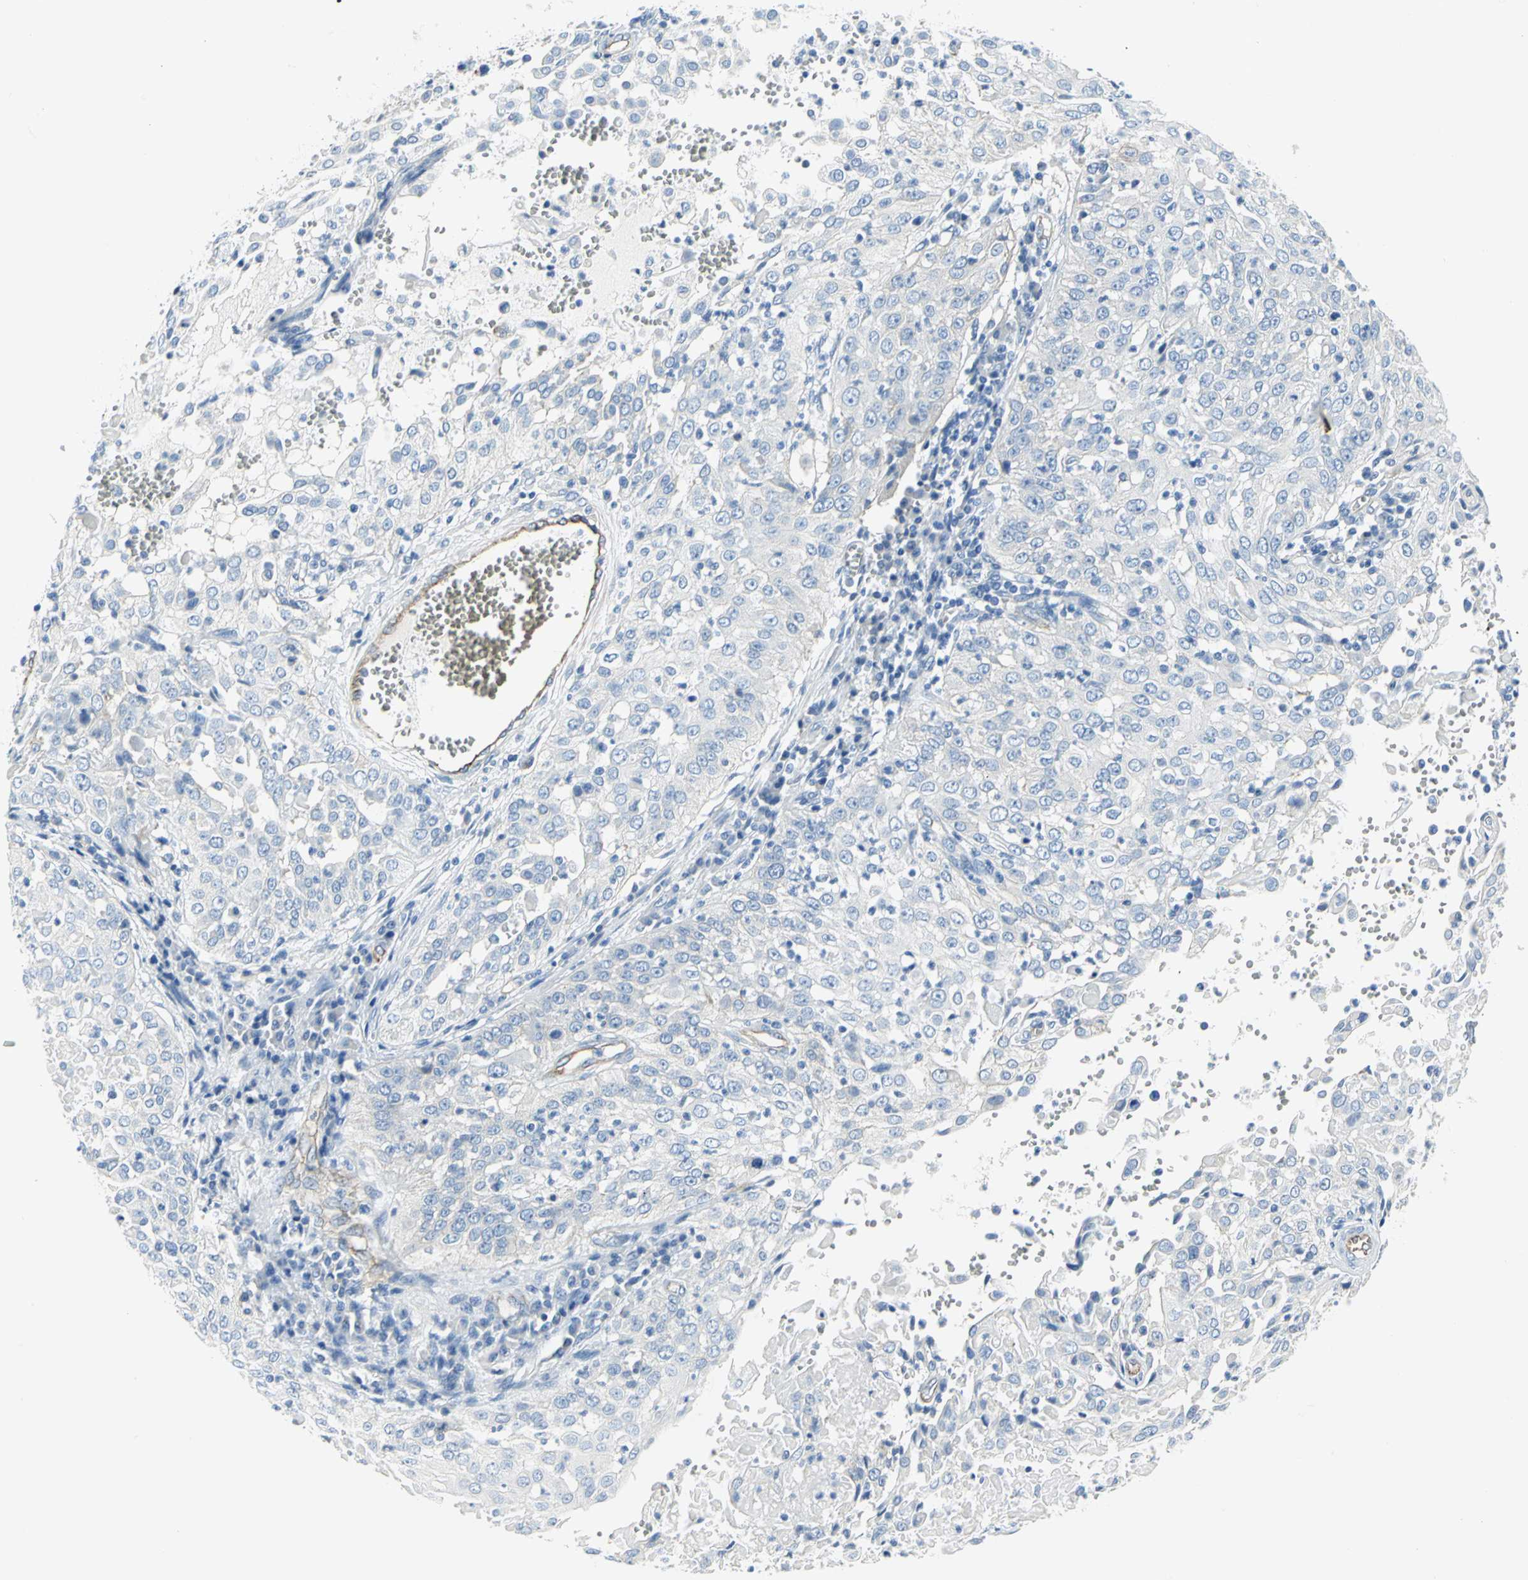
{"staining": {"intensity": "negative", "quantity": "none", "location": "none"}, "tissue": "cervical cancer", "cell_type": "Tumor cells", "image_type": "cancer", "snomed": [{"axis": "morphology", "description": "Squamous cell carcinoma, NOS"}, {"axis": "topography", "description": "Cervix"}], "caption": "Tumor cells show no significant expression in cervical cancer. (DAB immunohistochemistry with hematoxylin counter stain).", "gene": "FLNB", "patient": {"sex": "female", "age": 39}}